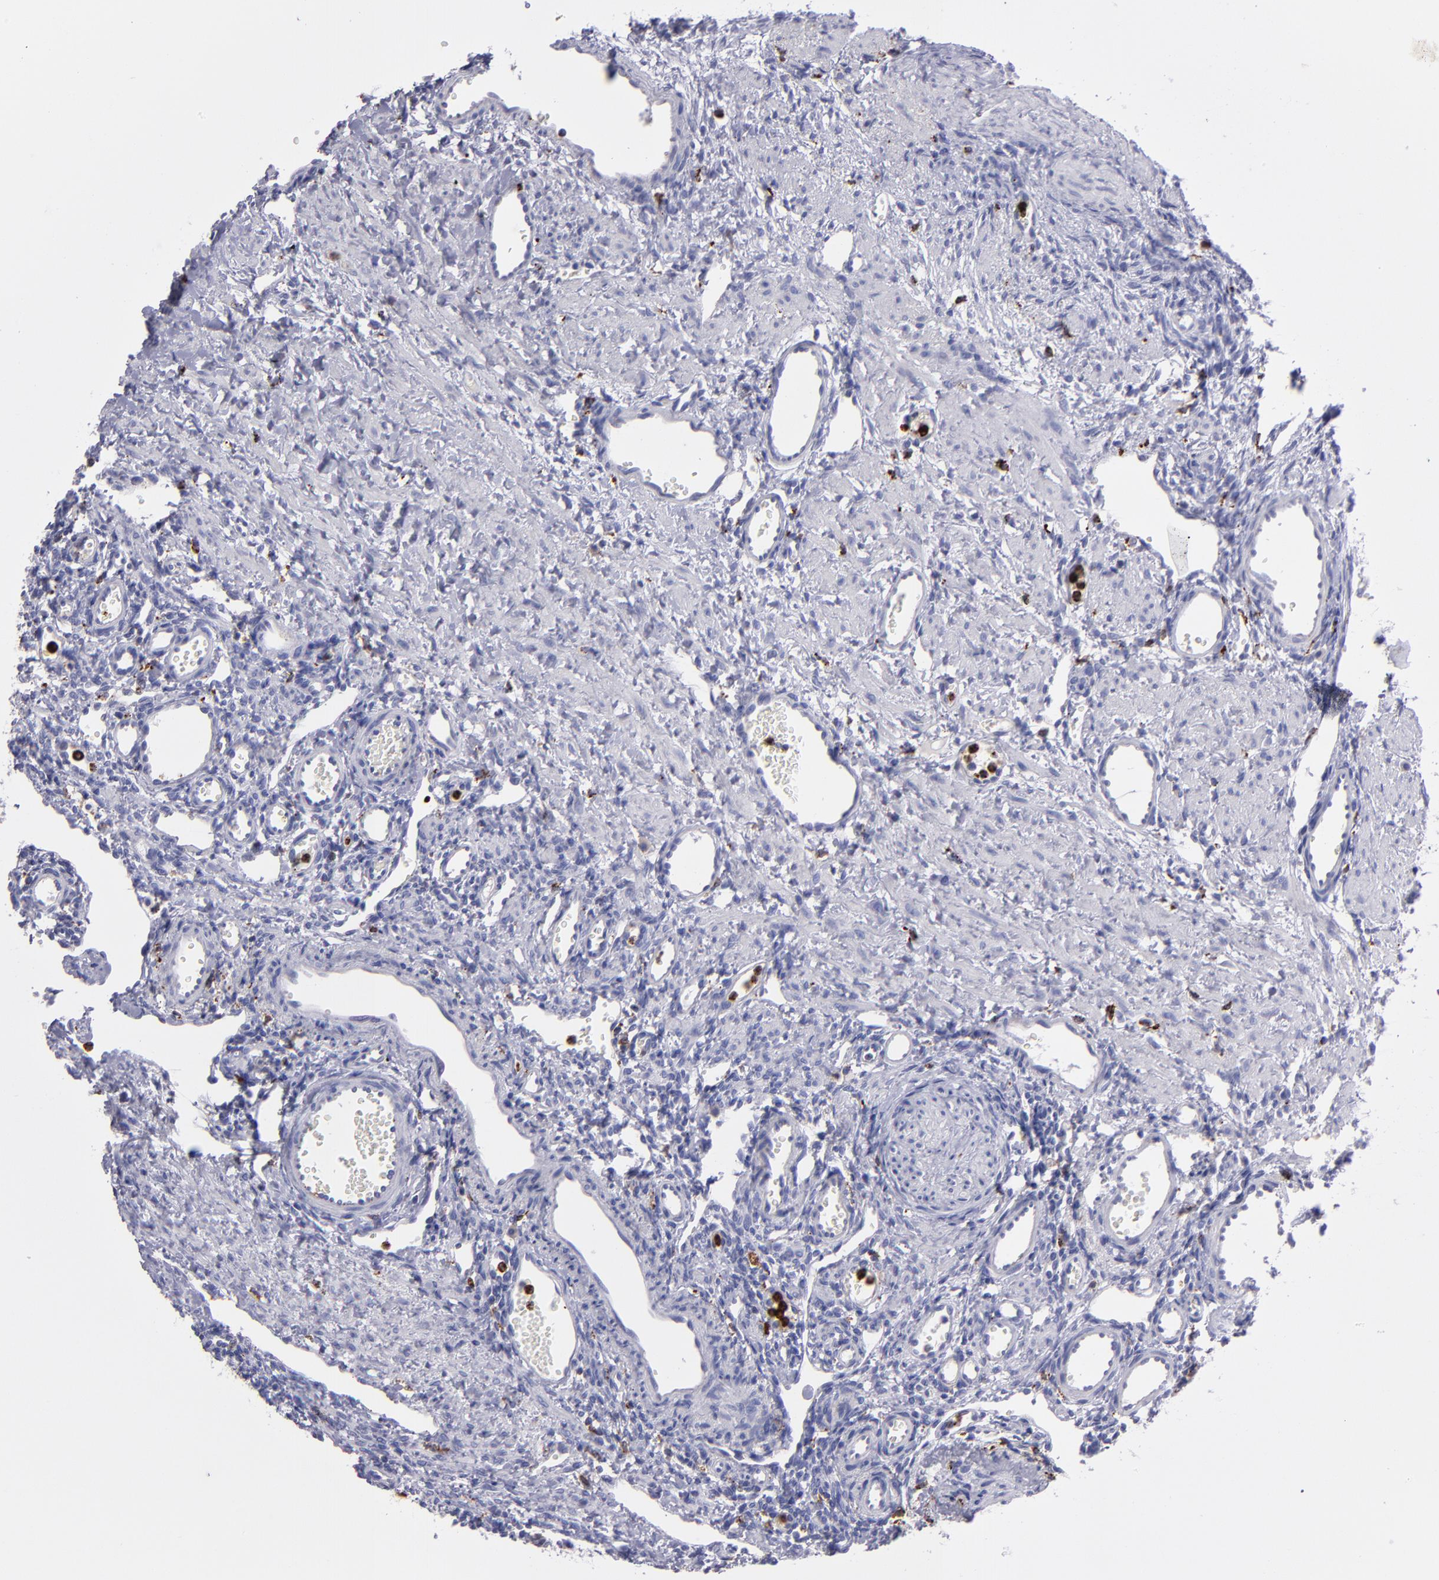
{"staining": {"intensity": "negative", "quantity": "none", "location": "none"}, "tissue": "ovary", "cell_type": "Follicle cells", "image_type": "normal", "snomed": [{"axis": "morphology", "description": "Normal tissue, NOS"}, {"axis": "topography", "description": "Ovary"}], "caption": "Human ovary stained for a protein using immunohistochemistry (IHC) demonstrates no positivity in follicle cells.", "gene": "CTSS", "patient": {"sex": "female", "age": 33}}